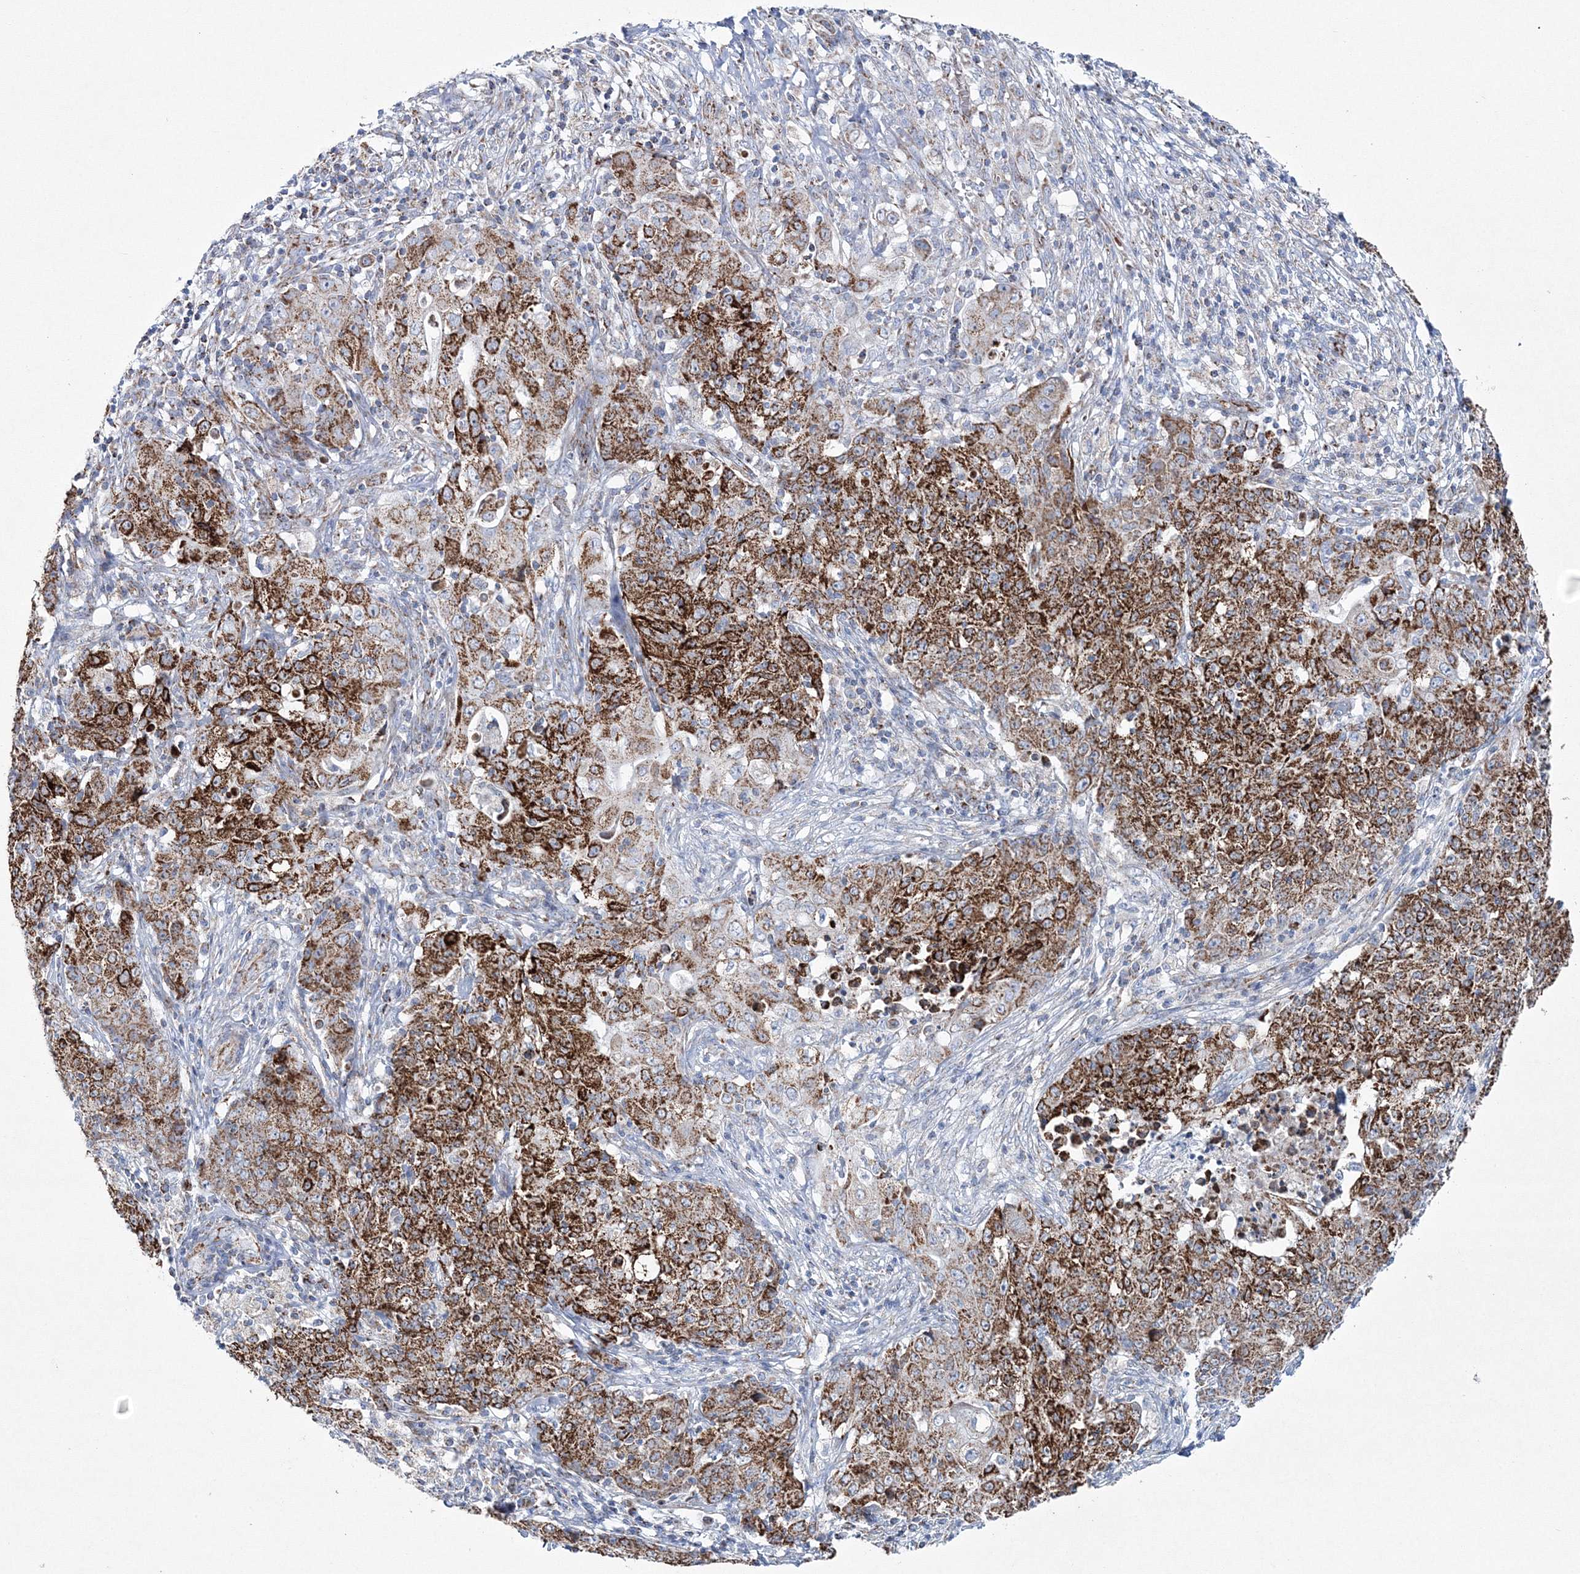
{"staining": {"intensity": "strong", "quantity": ">75%", "location": "cytoplasmic/membranous"}, "tissue": "ovarian cancer", "cell_type": "Tumor cells", "image_type": "cancer", "snomed": [{"axis": "morphology", "description": "Carcinoma, endometroid"}, {"axis": "topography", "description": "Ovary"}], "caption": "Human ovarian endometroid carcinoma stained for a protein (brown) displays strong cytoplasmic/membranous positive expression in approximately >75% of tumor cells.", "gene": "HIBCH", "patient": {"sex": "female", "age": 42}}